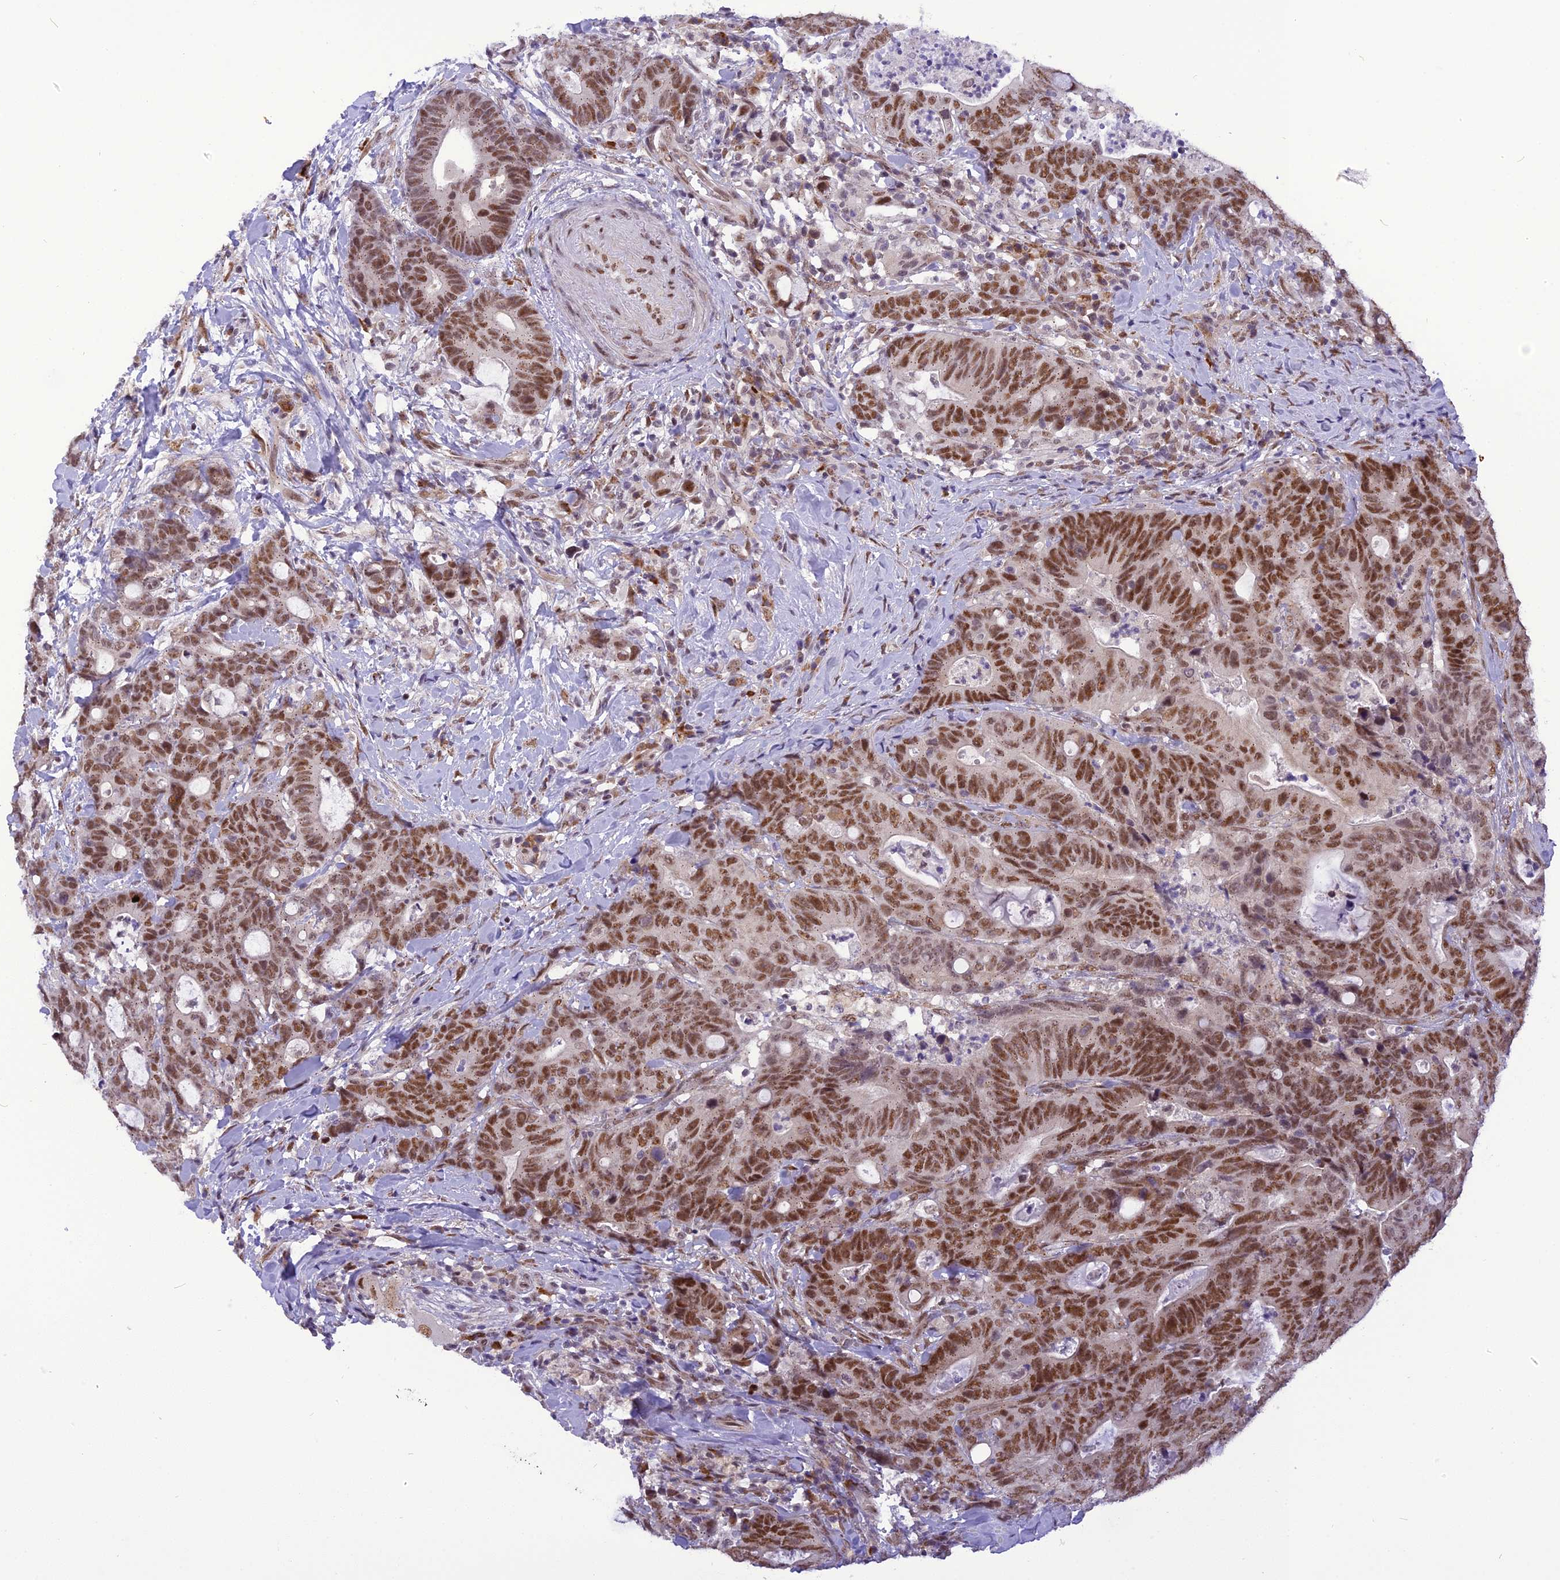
{"staining": {"intensity": "strong", "quantity": ">75%", "location": "nuclear"}, "tissue": "colorectal cancer", "cell_type": "Tumor cells", "image_type": "cancer", "snomed": [{"axis": "morphology", "description": "Adenocarcinoma, NOS"}, {"axis": "topography", "description": "Colon"}], "caption": "High-magnification brightfield microscopy of colorectal cancer (adenocarcinoma) stained with DAB (3,3'-diaminobenzidine) (brown) and counterstained with hematoxylin (blue). tumor cells exhibit strong nuclear positivity is present in approximately>75% of cells.", "gene": "IRF2BP1", "patient": {"sex": "female", "age": 82}}